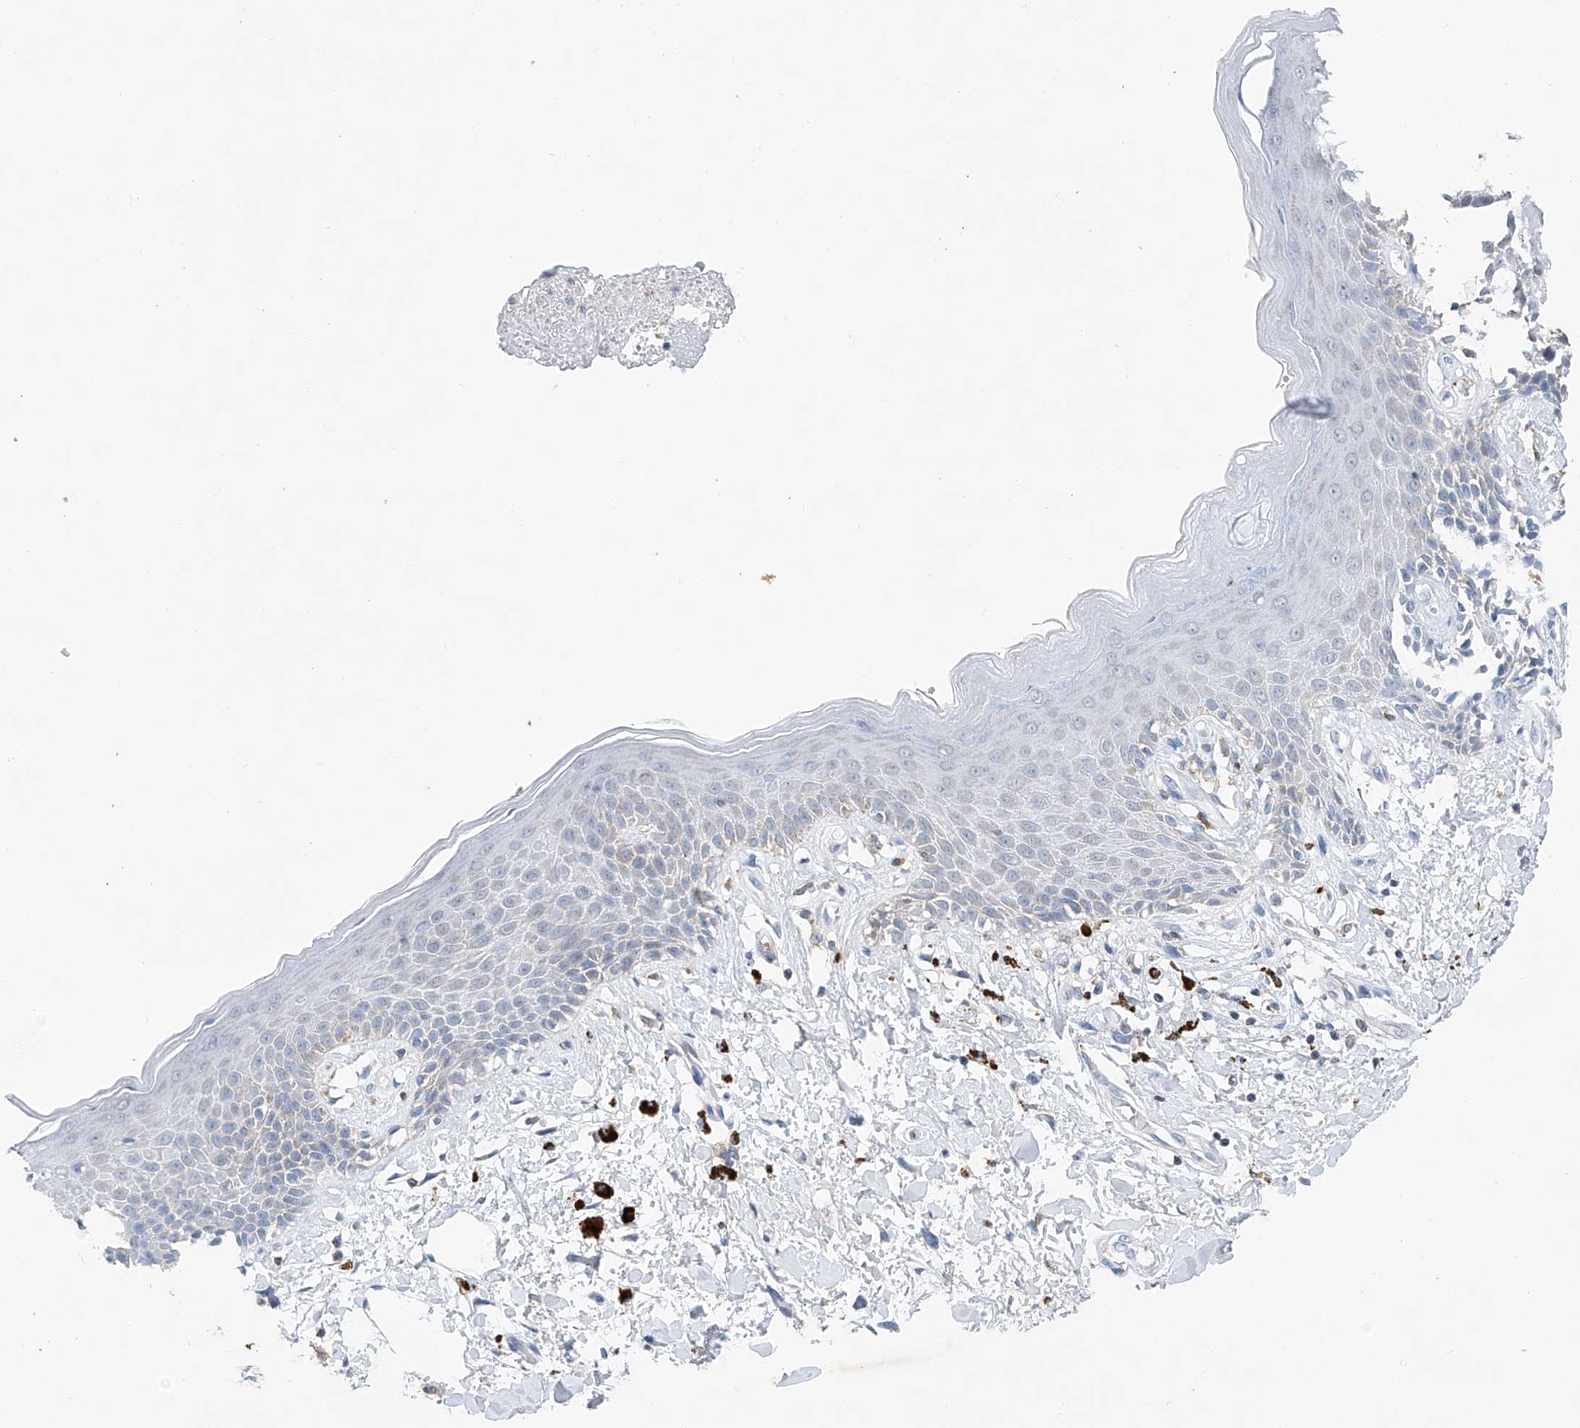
{"staining": {"intensity": "weak", "quantity": "<25%", "location": "cytoplasmic/membranous"}, "tissue": "skin", "cell_type": "Epidermal cells", "image_type": "normal", "snomed": [{"axis": "morphology", "description": "Normal tissue, NOS"}, {"axis": "topography", "description": "Anal"}], "caption": "Immunohistochemistry (IHC) of benign human skin shows no expression in epidermal cells. The staining was performed using DAB to visualize the protein expression in brown, while the nuclei were stained in blue with hematoxylin (Magnification: 20x).", "gene": "KLF15", "patient": {"sex": "female", "age": 78}}